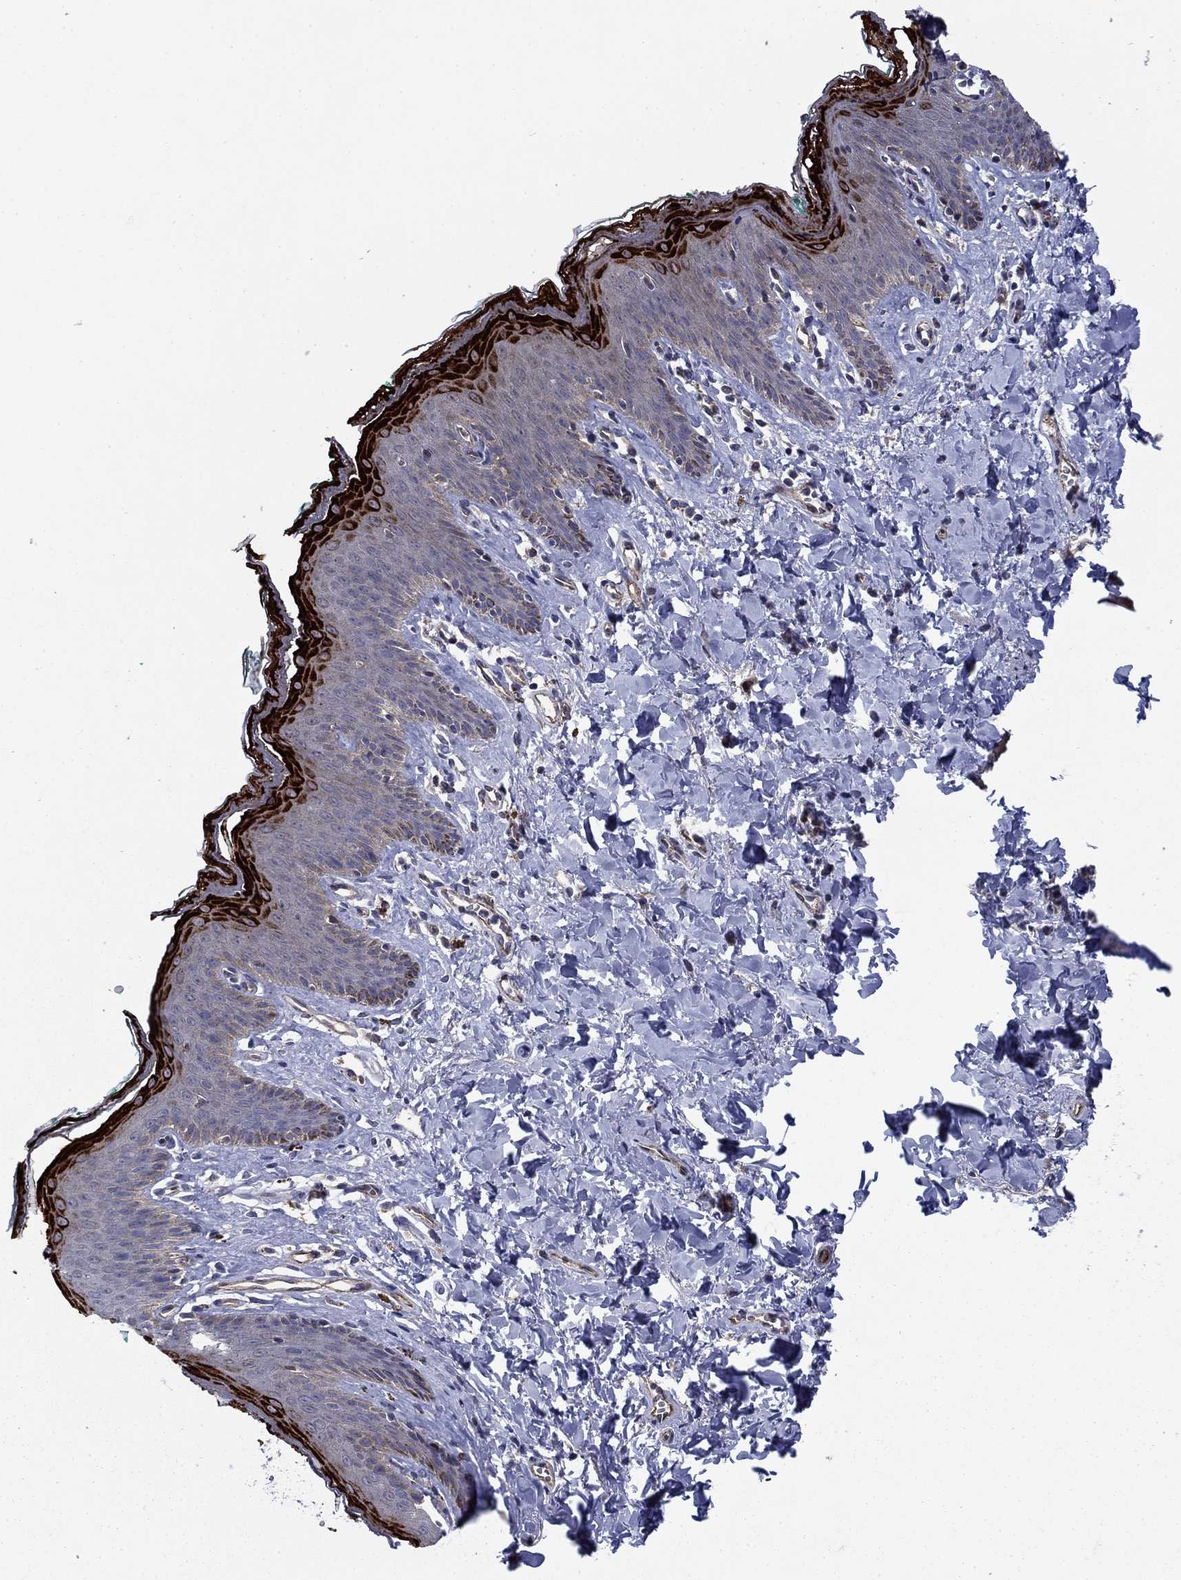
{"staining": {"intensity": "strong", "quantity": "25%-75%", "location": "cytoplasmic/membranous"}, "tissue": "skin", "cell_type": "Epidermal cells", "image_type": "normal", "snomed": [{"axis": "morphology", "description": "Normal tissue, NOS"}, {"axis": "topography", "description": "Vulva"}], "caption": "Normal skin reveals strong cytoplasmic/membranous staining in approximately 25%-75% of epidermal cells.", "gene": "SLC7A1", "patient": {"sex": "female", "age": 66}}